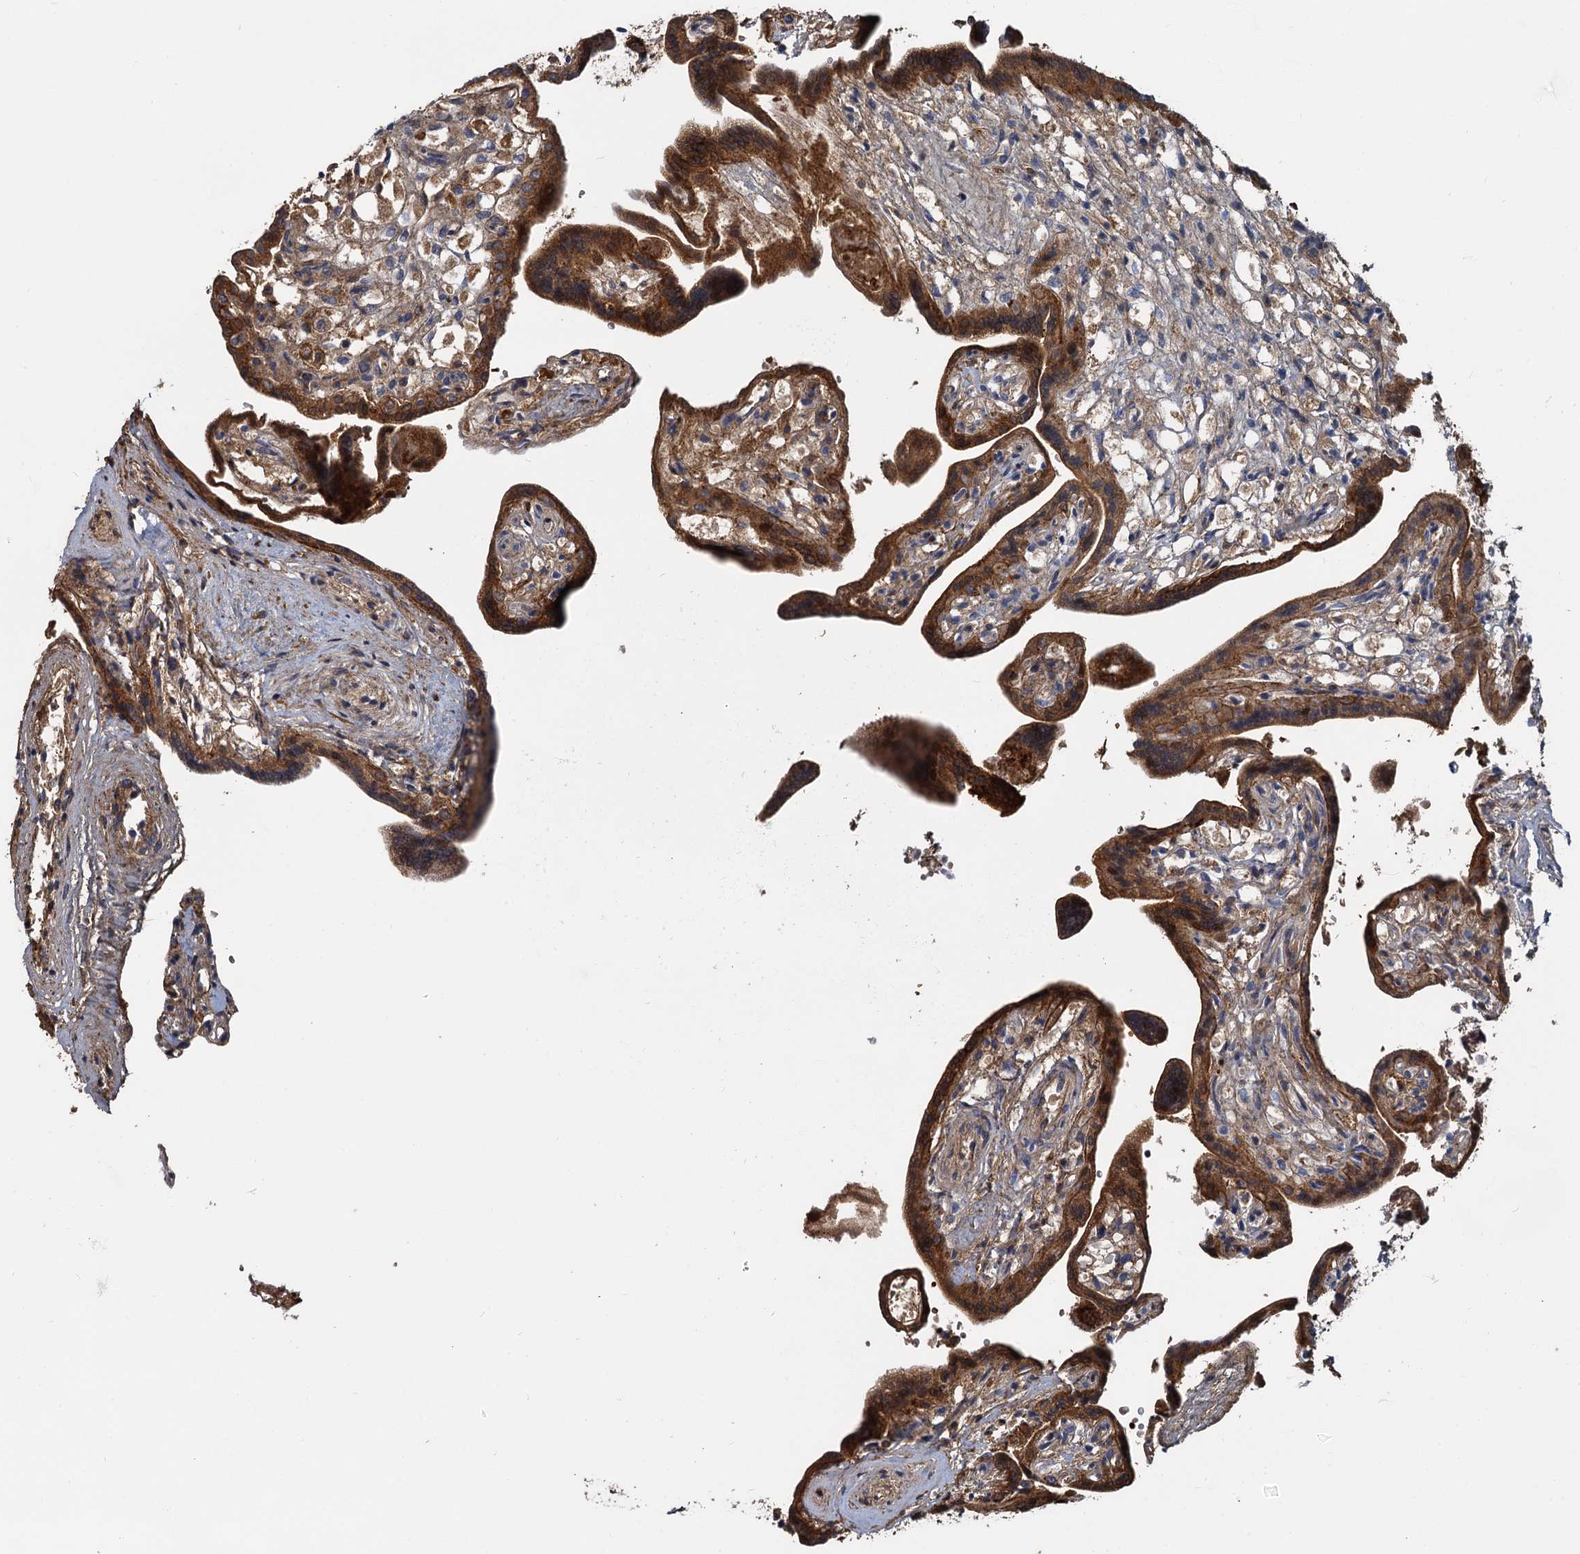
{"staining": {"intensity": "strong", "quantity": ">75%", "location": "cytoplasmic/membranous"}, "tissue": "placenta", "cell_type": "Trophoblastic cells", "image_type": "normal", "snomed": [{"axis": "morphology", "description": "Normal tissue, NOS"}, {"axis": "topography", "description": "Placenta"}], "caption": "IHC micrograph of unremarkable placenta stained for a protein (brown), which displays high levels of strong cytoplasmic/membranous expression in approximately >75% of trophoblastic cells.", "gene": "FANCI", "patient": {"sex": "female", "age": 37}}